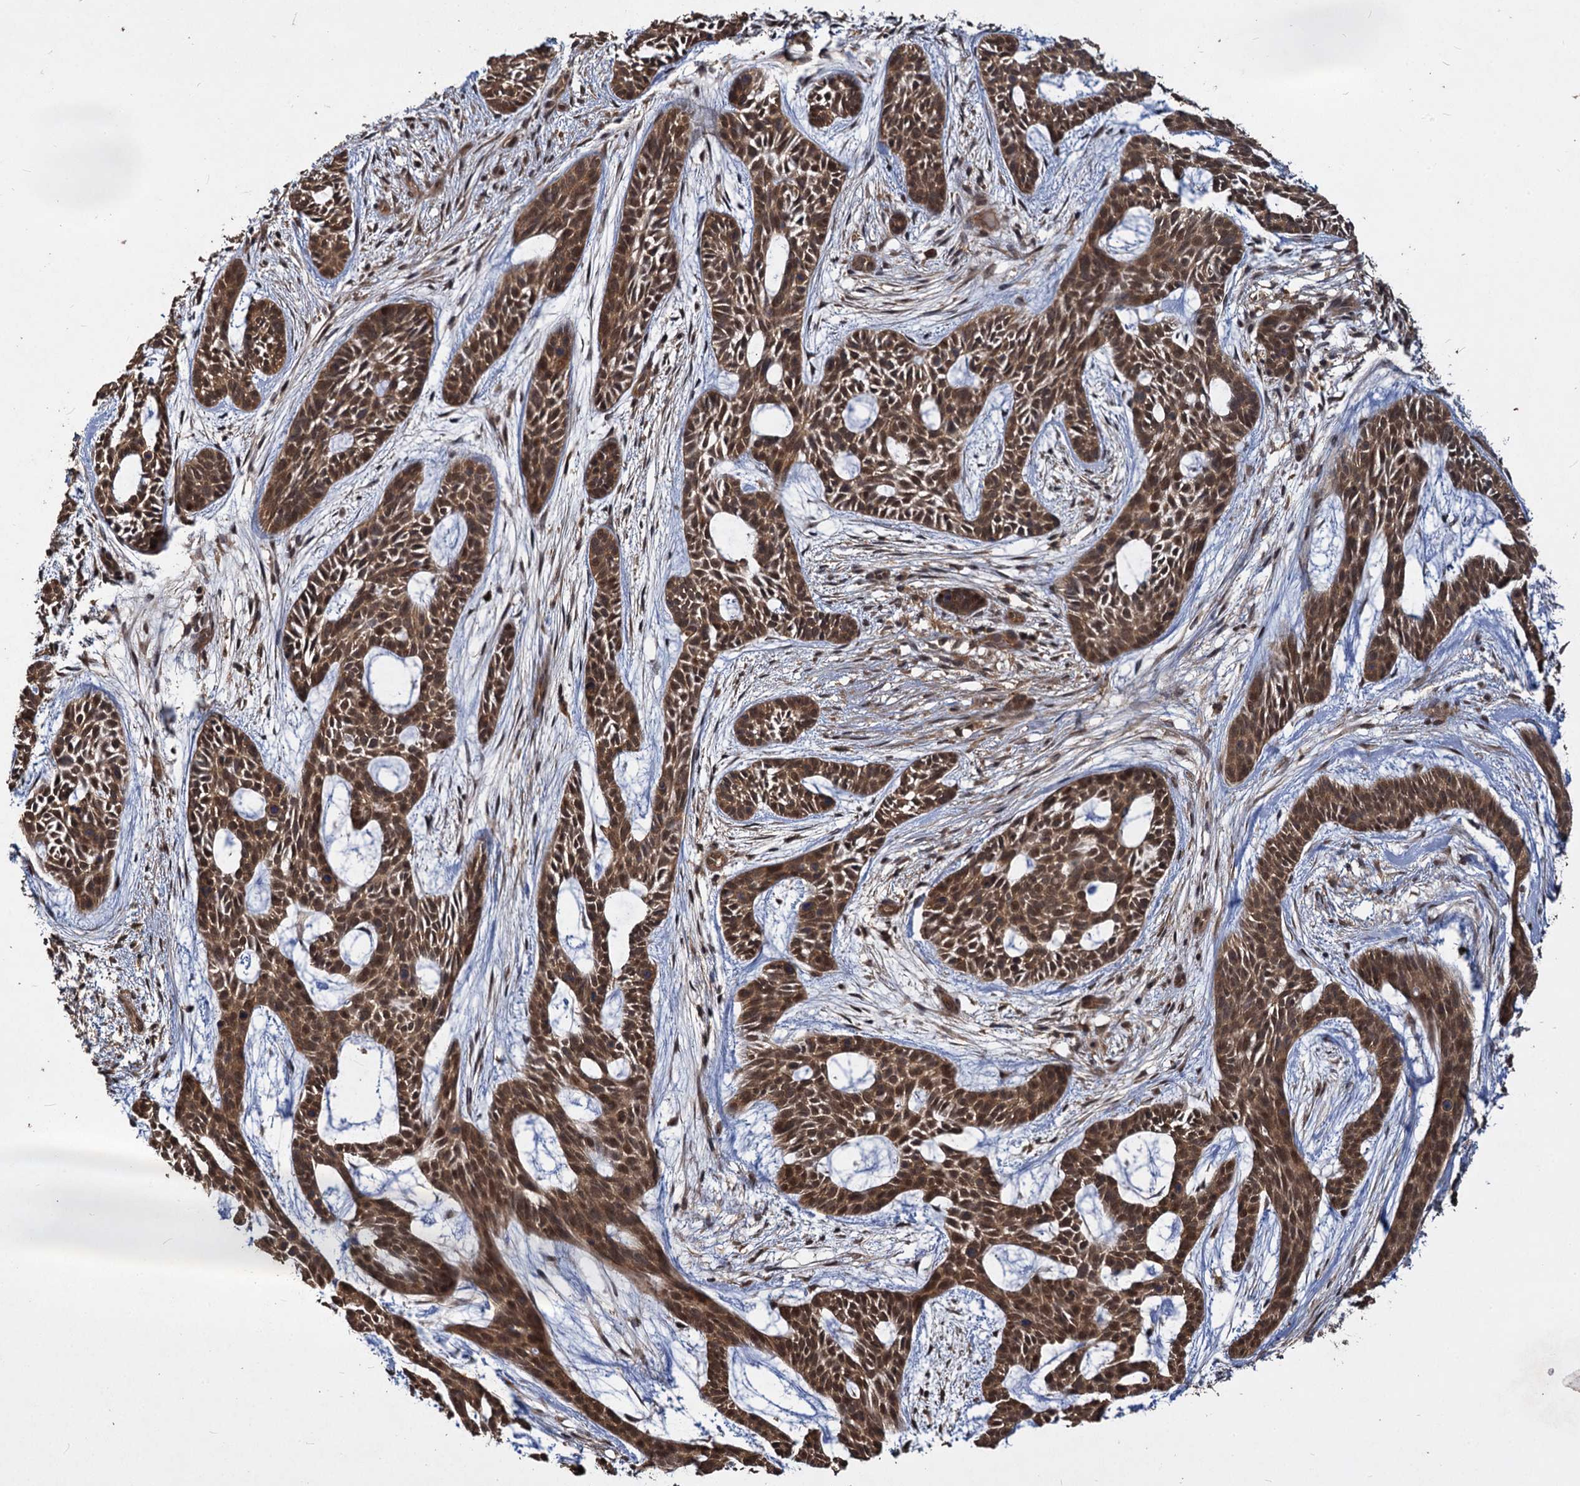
{"staining": {"intensity": "moderate", "quantity": ">75%", "location": "cytoplasmic/membranous,nuclear"}, "tissue": "skin cancer", "cell_type": "Tumor cells", "image_type": "cancer", "snomed": [{"axis": "morphology", "description": "Basal cell carcinoma"}, {"axis": "topography", "description": "Skin"}], "caption": "Immunohistochemical staining of human skin cancer (basal cell carcinoma) reveals moderate cytoplasmic/membranous and nuclear protein staining in approximately >75% of tumor cells.", "gene": "VPS51", "patient": {"sex": "male", "age": 89}}